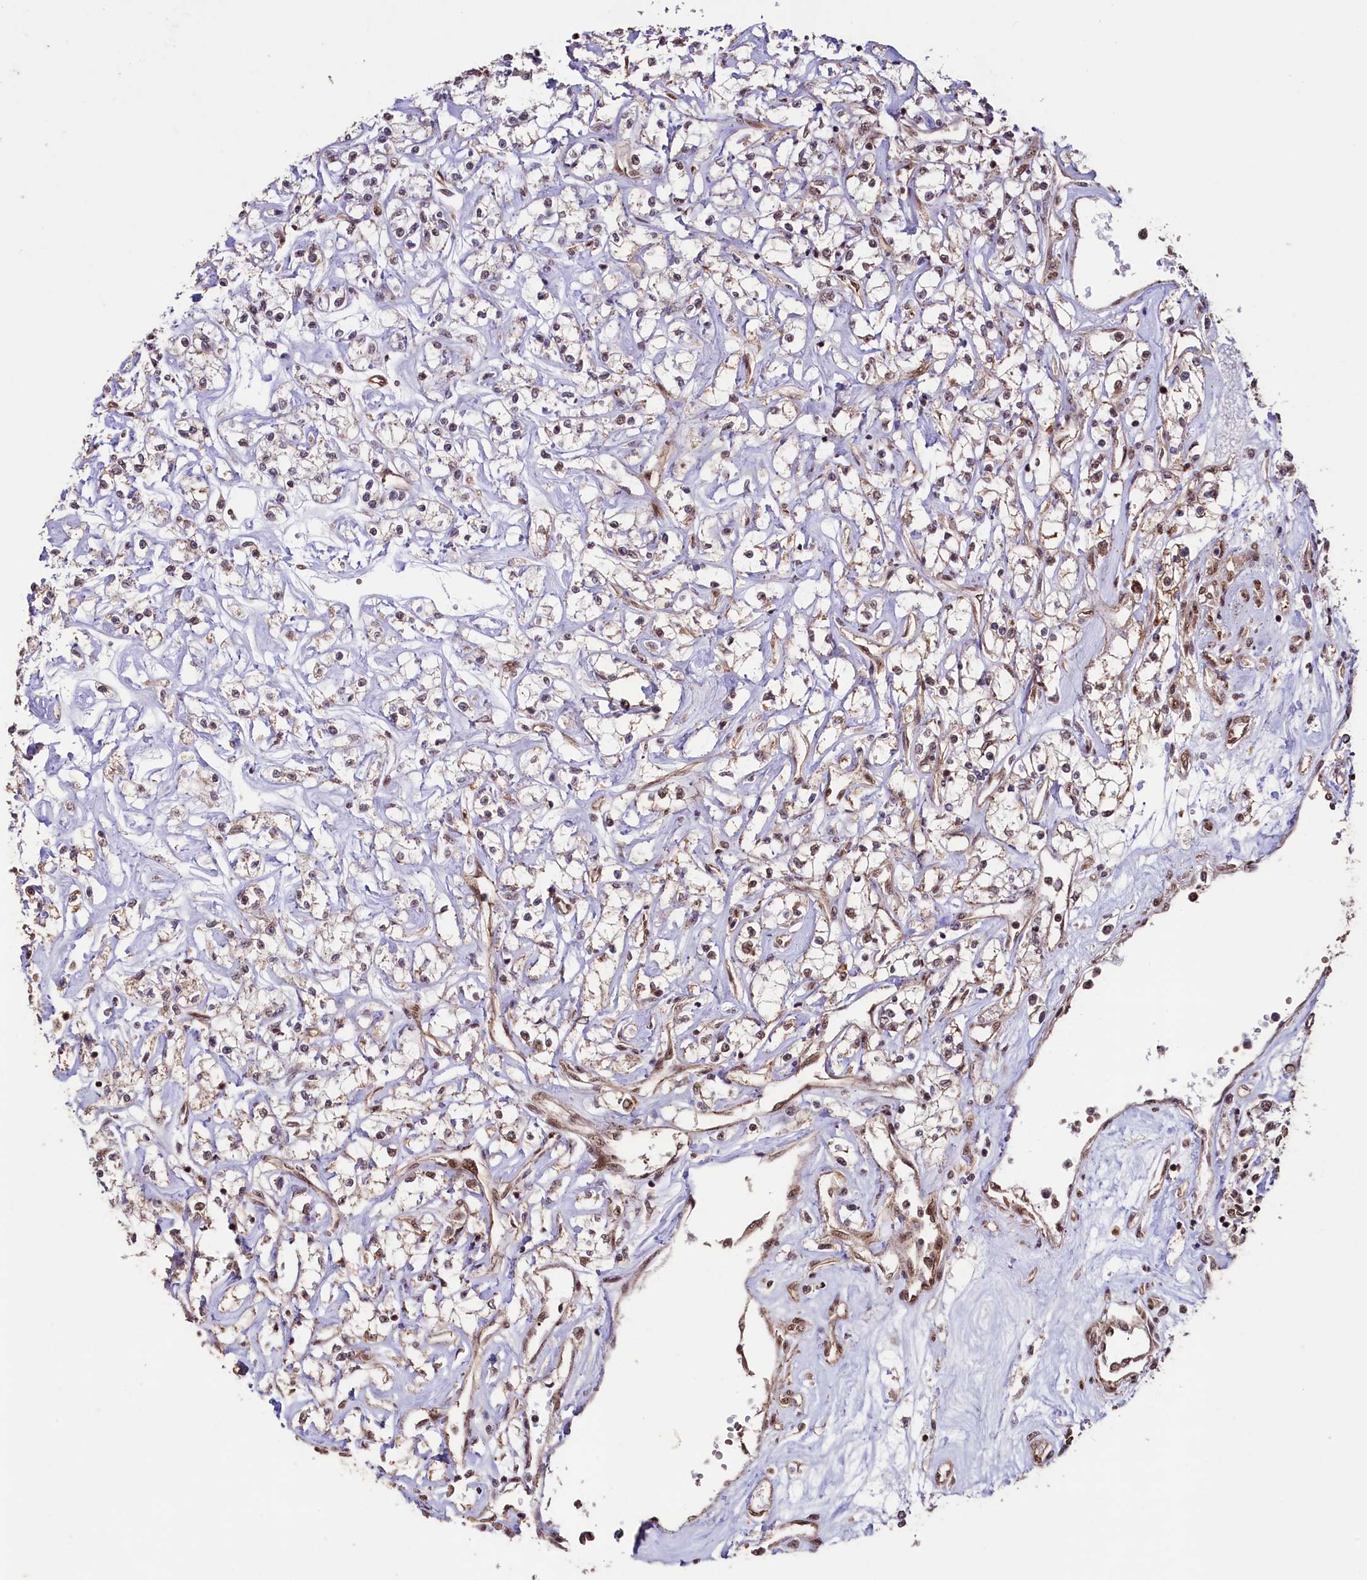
{"staining": {"intensity": "moderate", "quantity": ">75%", "location": "nuclear"}, "tissue": "renal cancer", "cell_type": "Tumor cells", "image_type": "cancer", "snomed": [{"axis": "morphology", "description": "Adenocarcinoma, NOS"}, {"axis": "topography", "description": "Kidney"}], "caption": "This photomicrograph displays IHC staining of human adenocarcinoma (renal), with medium moderate nuclear staining in about >75% of tumor cells.", "gene": "SFSWAP", "patient": {"sex": "female", "age": 59}}